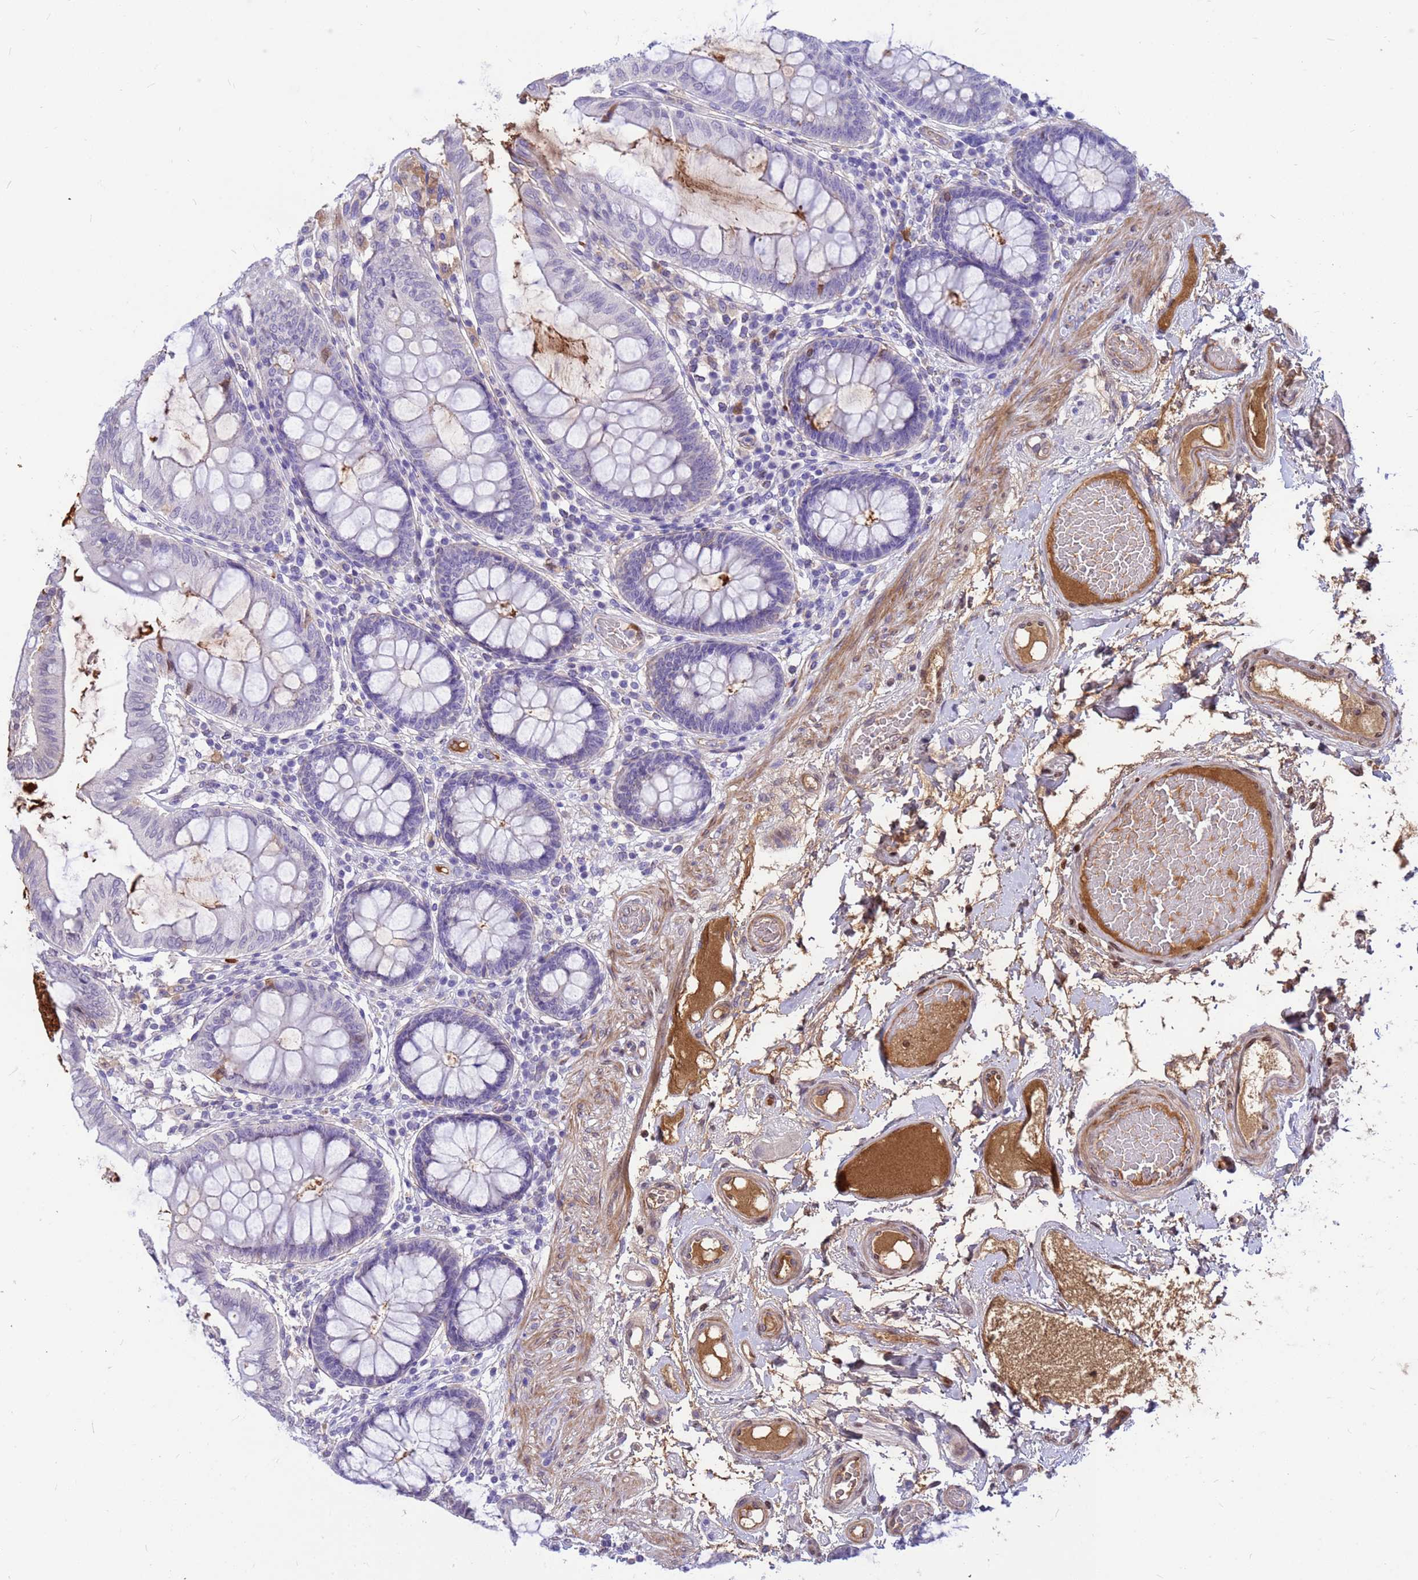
{"staining": {"intensity": "strong", "quantity": "25%-75%", "location": "cytoplasmic/membranous,nuclear"}, "tissue": "colon", "cell_type": "Endothelial cells", "image_type": "normal", "snomed": [{"axis": "morphology", "description": "Normal tissue, NOS"}, {"axis": "topography", "description": "Colon"}], "caption": "DAB (3,3'-diaminobenzidine) immunohistochemical staining of unremarkable colon shows strong cytoplasmic/membranous,nuclear protein expression in approximately 25%-75% of endothelial cells. (DAB (3,3'-diaminobenzidine) = brown stain, brightfield microscopy at high magnification).", "gene": "ORM1", "patient": {"sex": "male", "age": 84}}